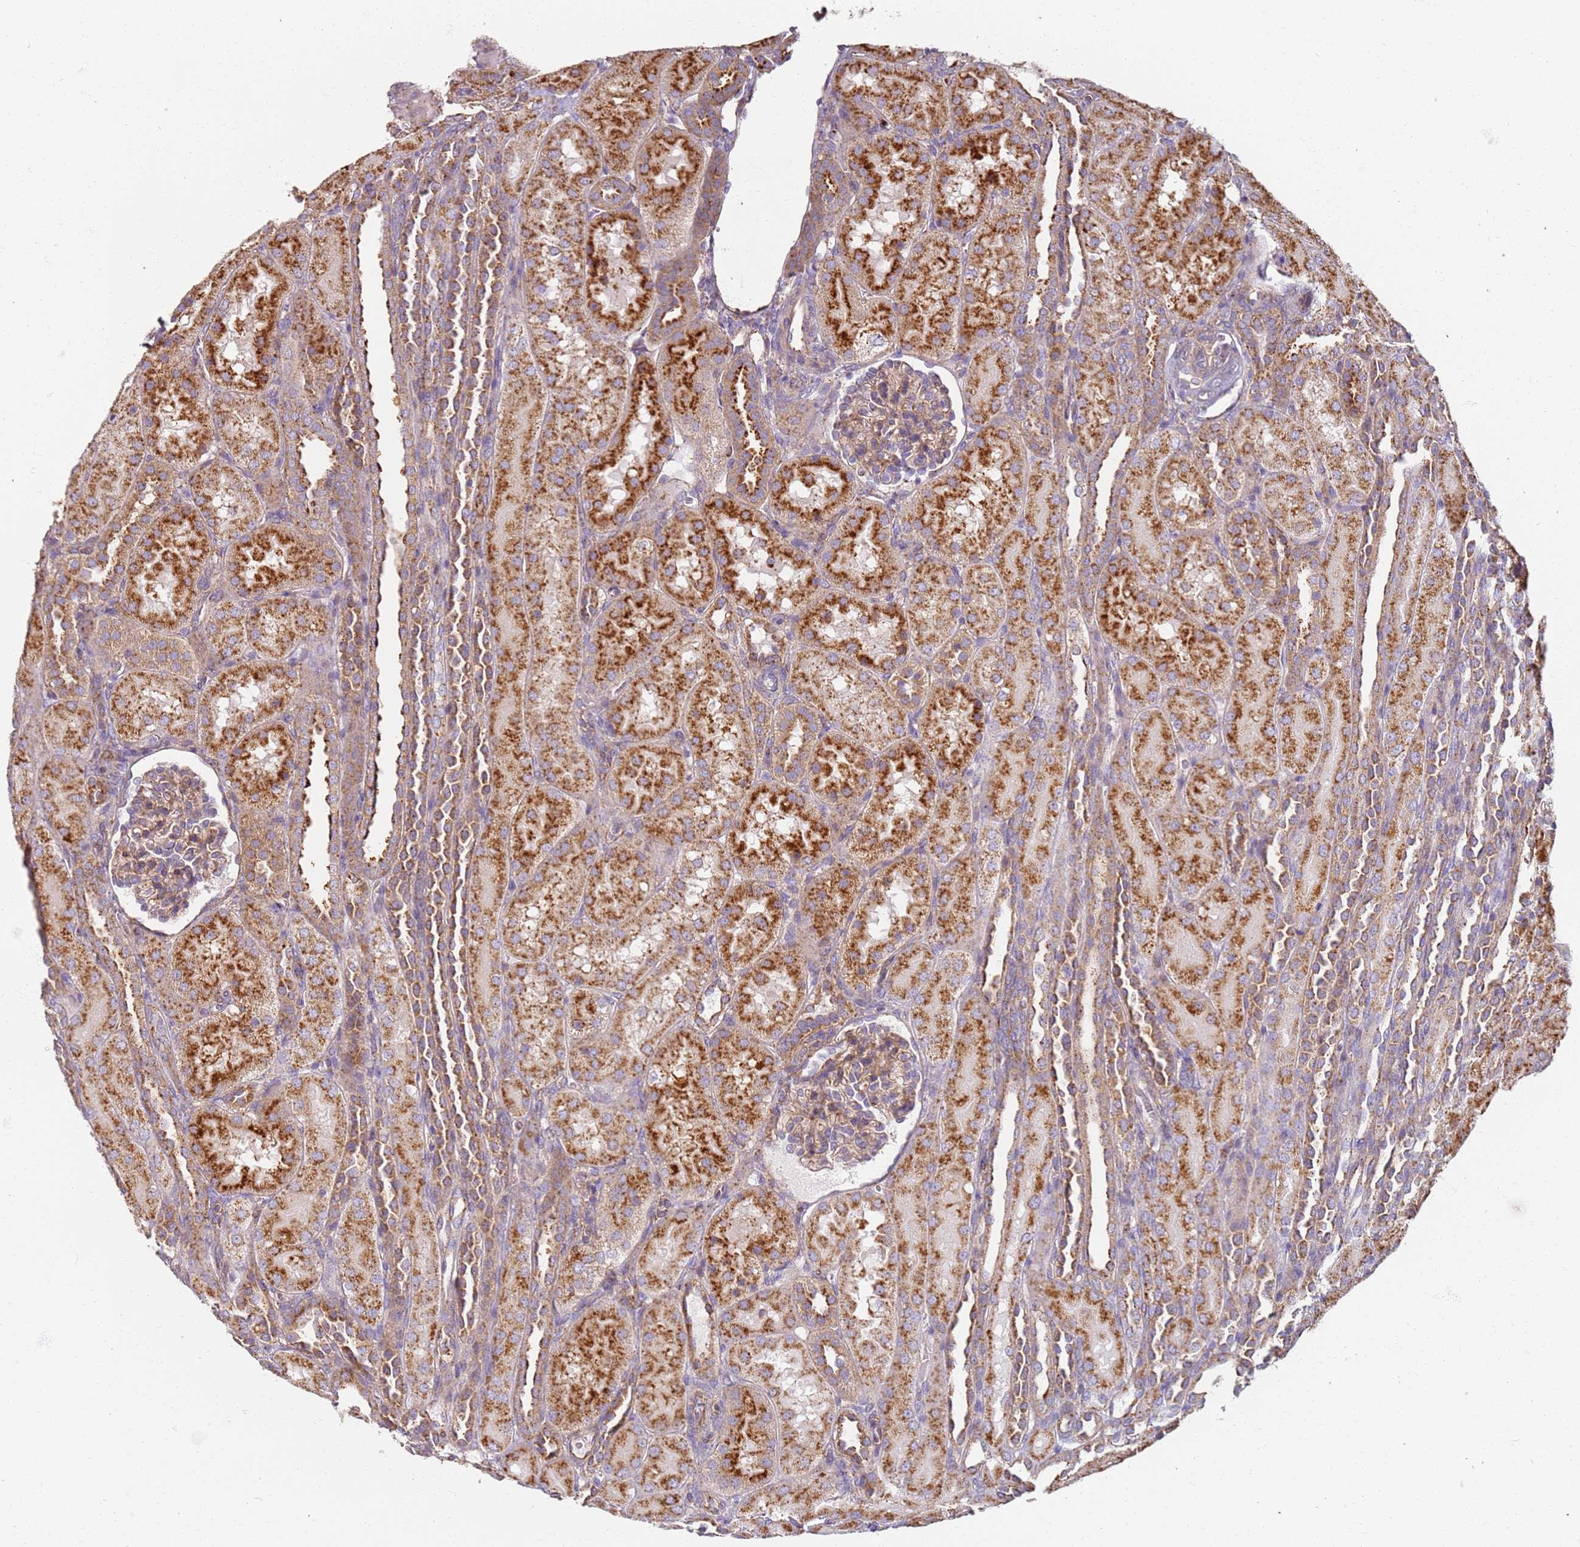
{"staining": {"intensity": "moderate", "quantity": ">75%", "location": "cytoplasmic/membranous"}, "tissue": "kidney", "cell_type": "Cells in glomeruli", "image_type": "normal", "snomed": [{"axis": "morphology", "description": "Normal tissue, NOS"}, {"axis": "topography", "description": "Kidney"}], "caption": "Approximately >75% of cells in glomeruli in benign human kidney exhibit moderate cytoplasmic/membranous protein staining as visualized by brown immunohistochemical staining.", "gene": "PROKR2", "patient": {"sex": "male", "age": 1}}